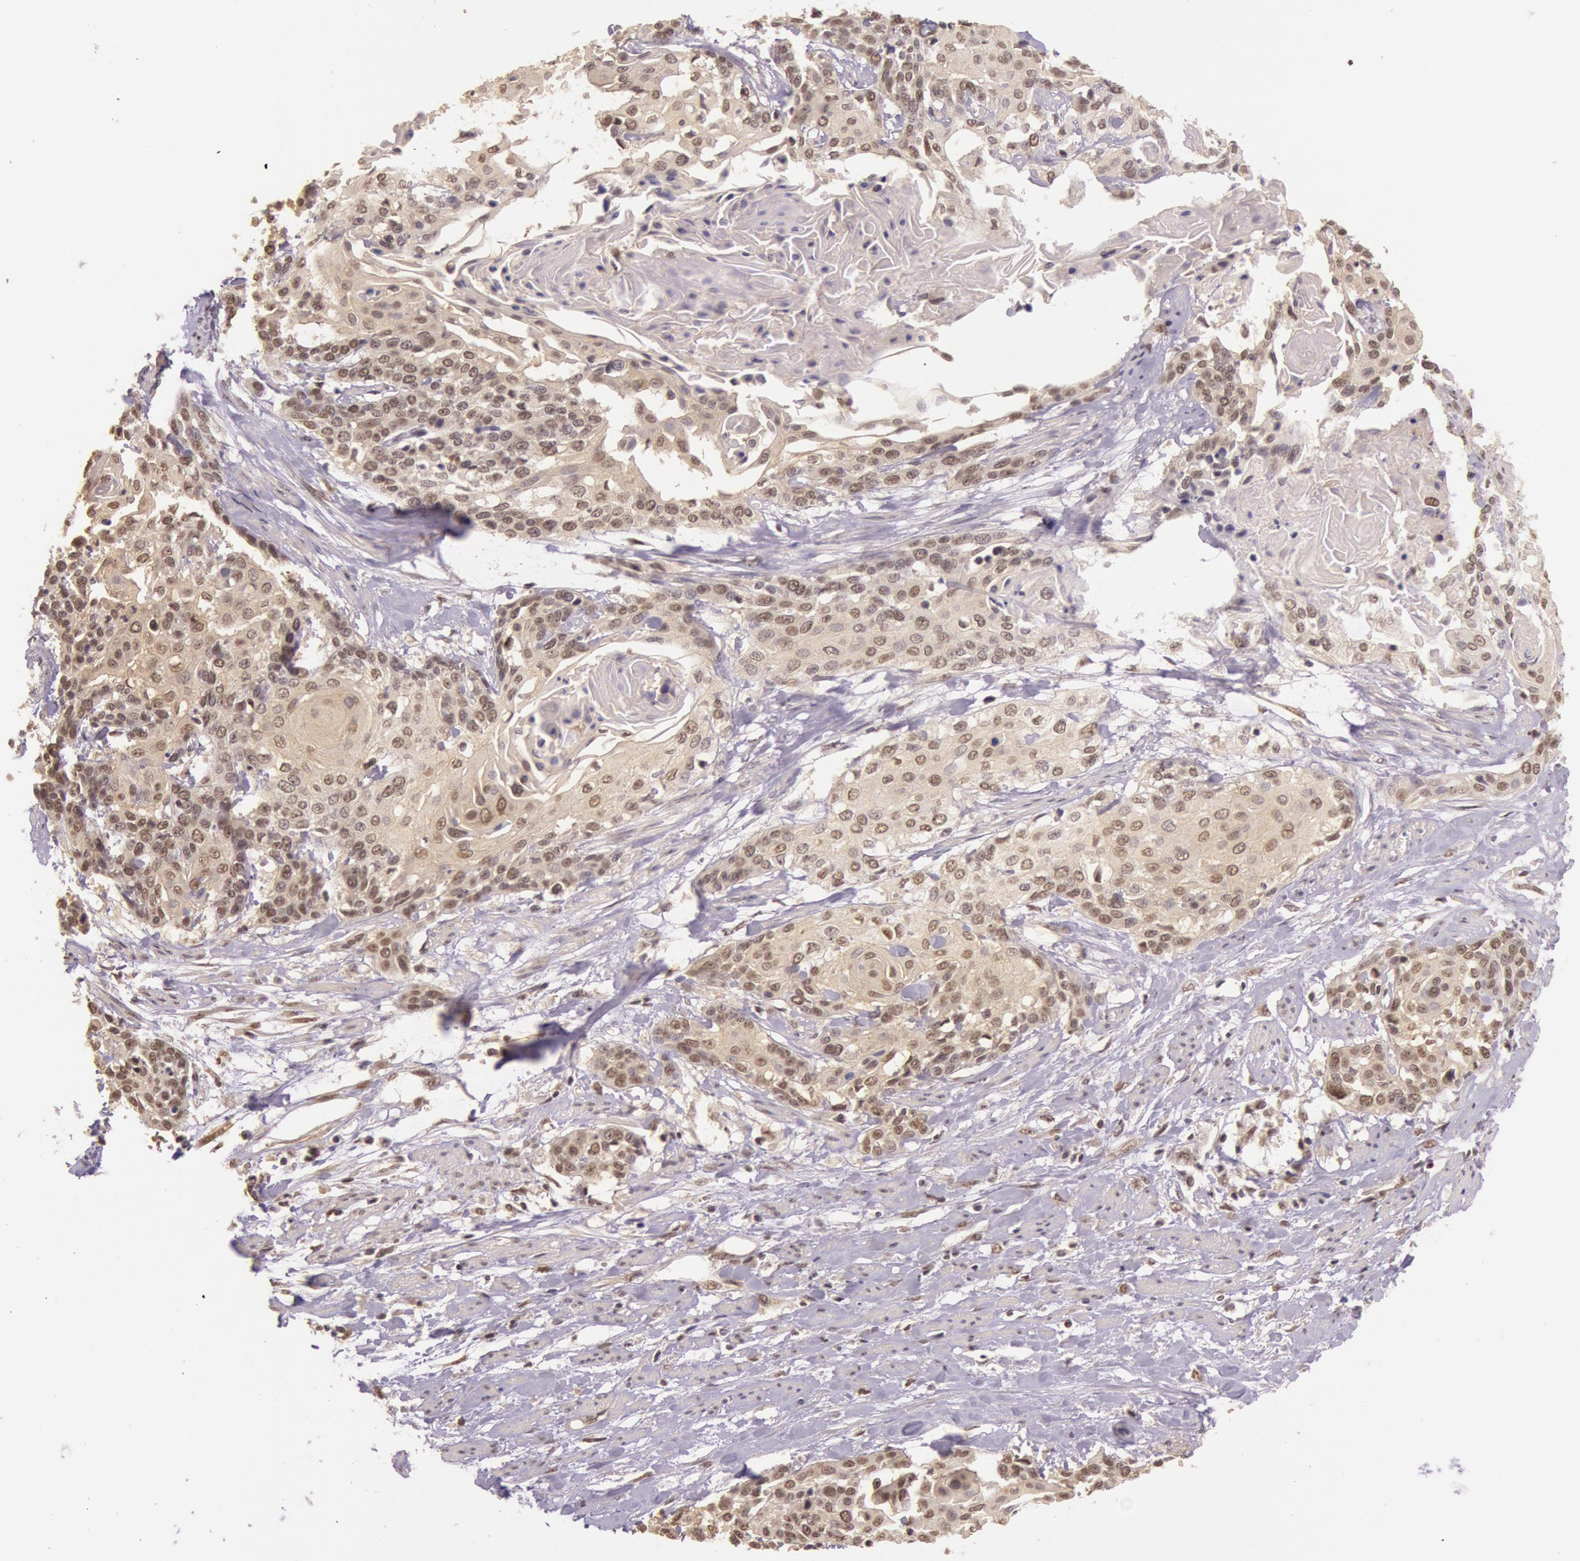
{"staining": {"intensity": "weak", "quantity": ">75%", "location": "cytoplasmic/membranous"}, "tissue": "cervical cancer", "cell_type": "Tumor cells", "image_type": "cancer", "snomed": [{"axis": "morphology", "description": "Squamous cell carcinoma, NOS"}, {"axis": "topography", "description": "Cervix"}], "caption": "Squamous cell carcinoma (cervical) stained with a protein marker exhibits weak staining in tumor cells.", "gene": "RTL10", "patient": {"sex": "female", "age": 57}}